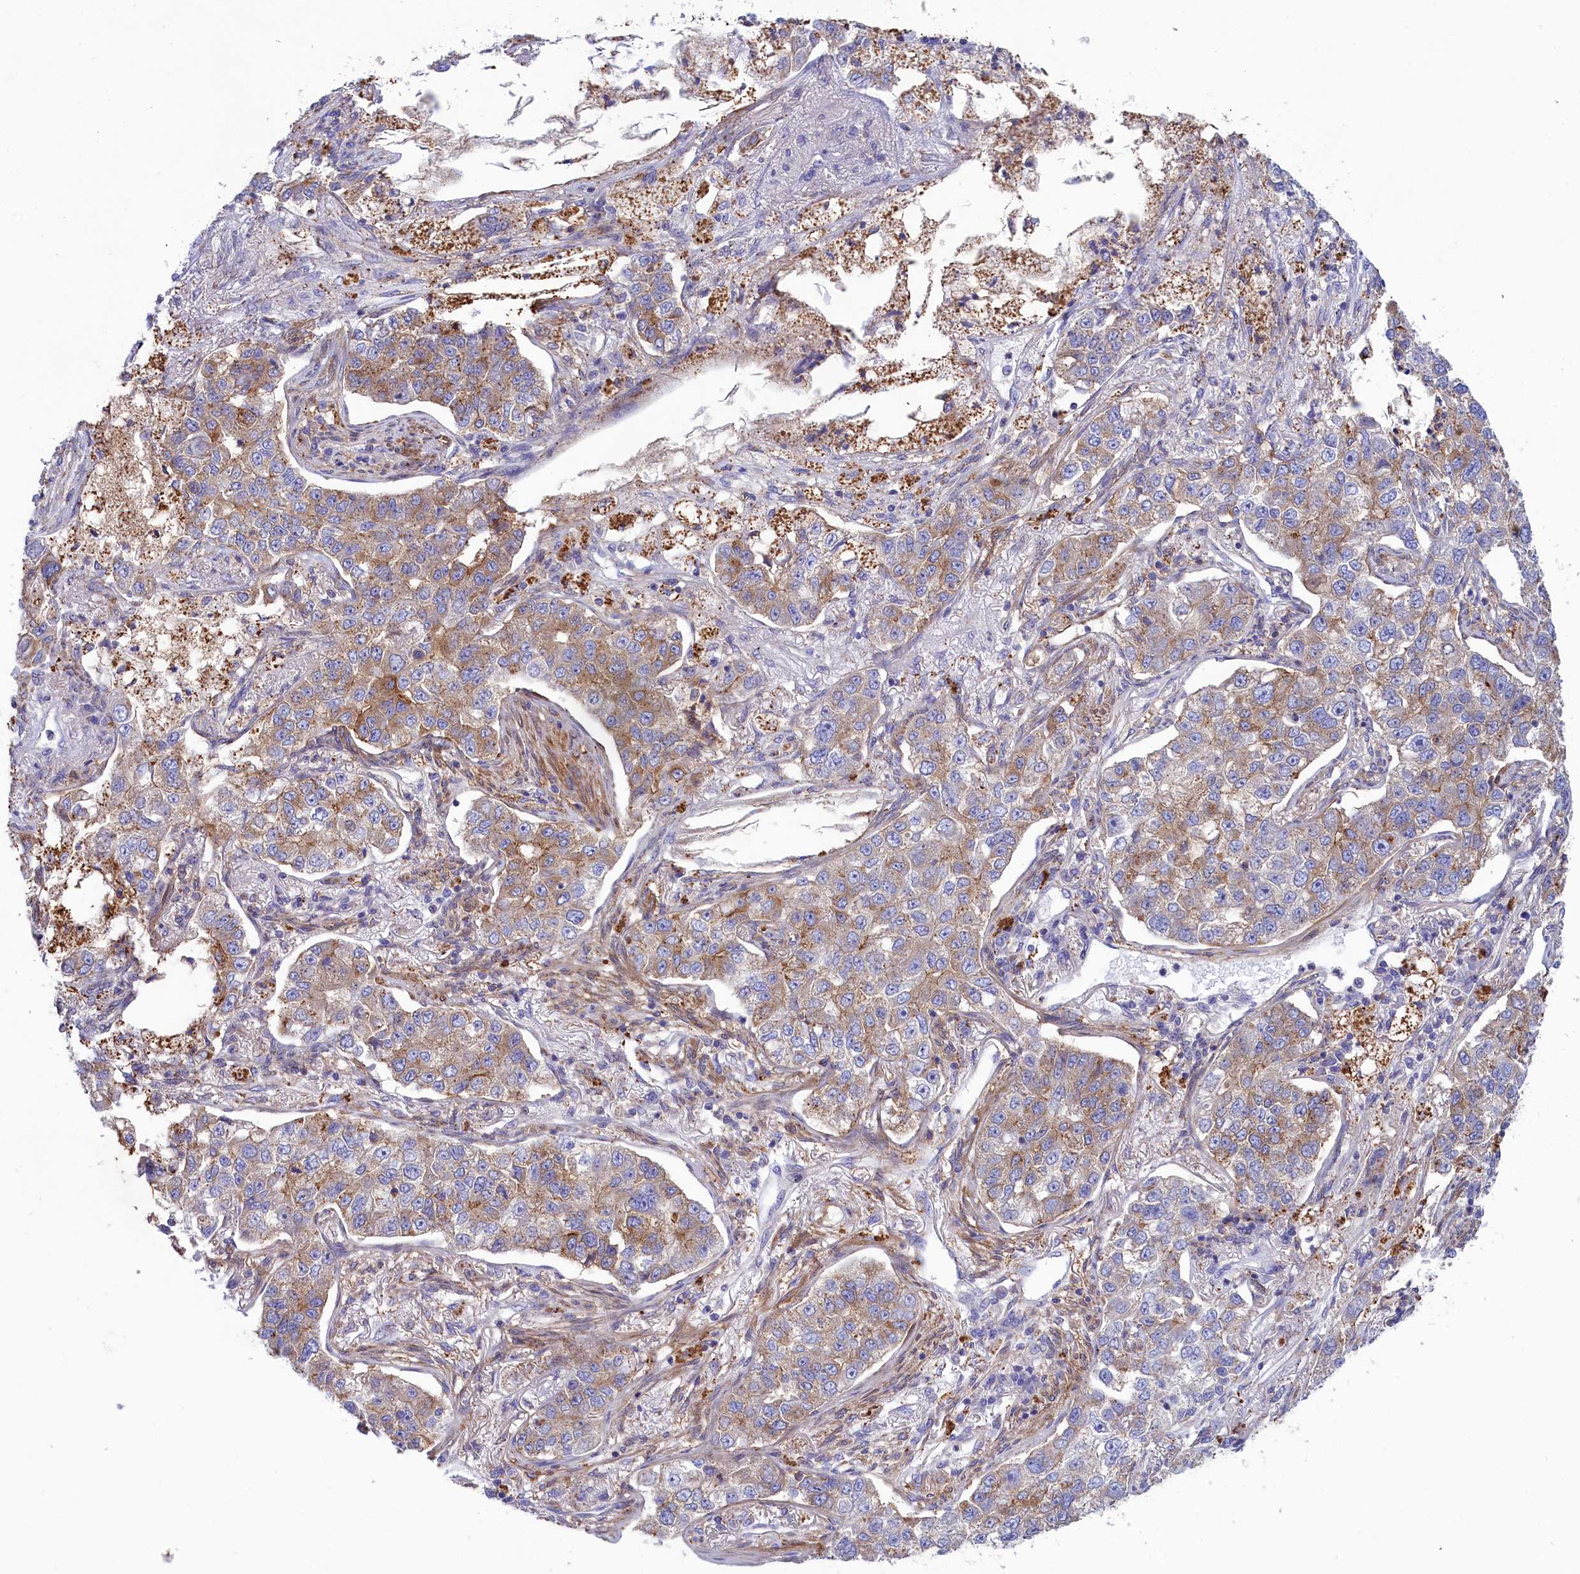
{"staining": {"intensity": "moderate", "quantity": ">75%", "location": "cytoplasmic/membranous"}, "tissue": "lung cancer", "cell_type": "Tumor cells", "image_type": "cancer", "snomed": [{"axis": "morphology", "description": "Adenocarcinoma, NOS"}, {"axis": "topography", "description": "Lung"}], "caption": "Protein analysis of adenocarcinoma (lung) tissue displays moderate cytoplasmic/membranous expression in approximately >75% of tumor cells.", "gene": "SCAMP4", "patient": {"sex": "male", "age": 49}}